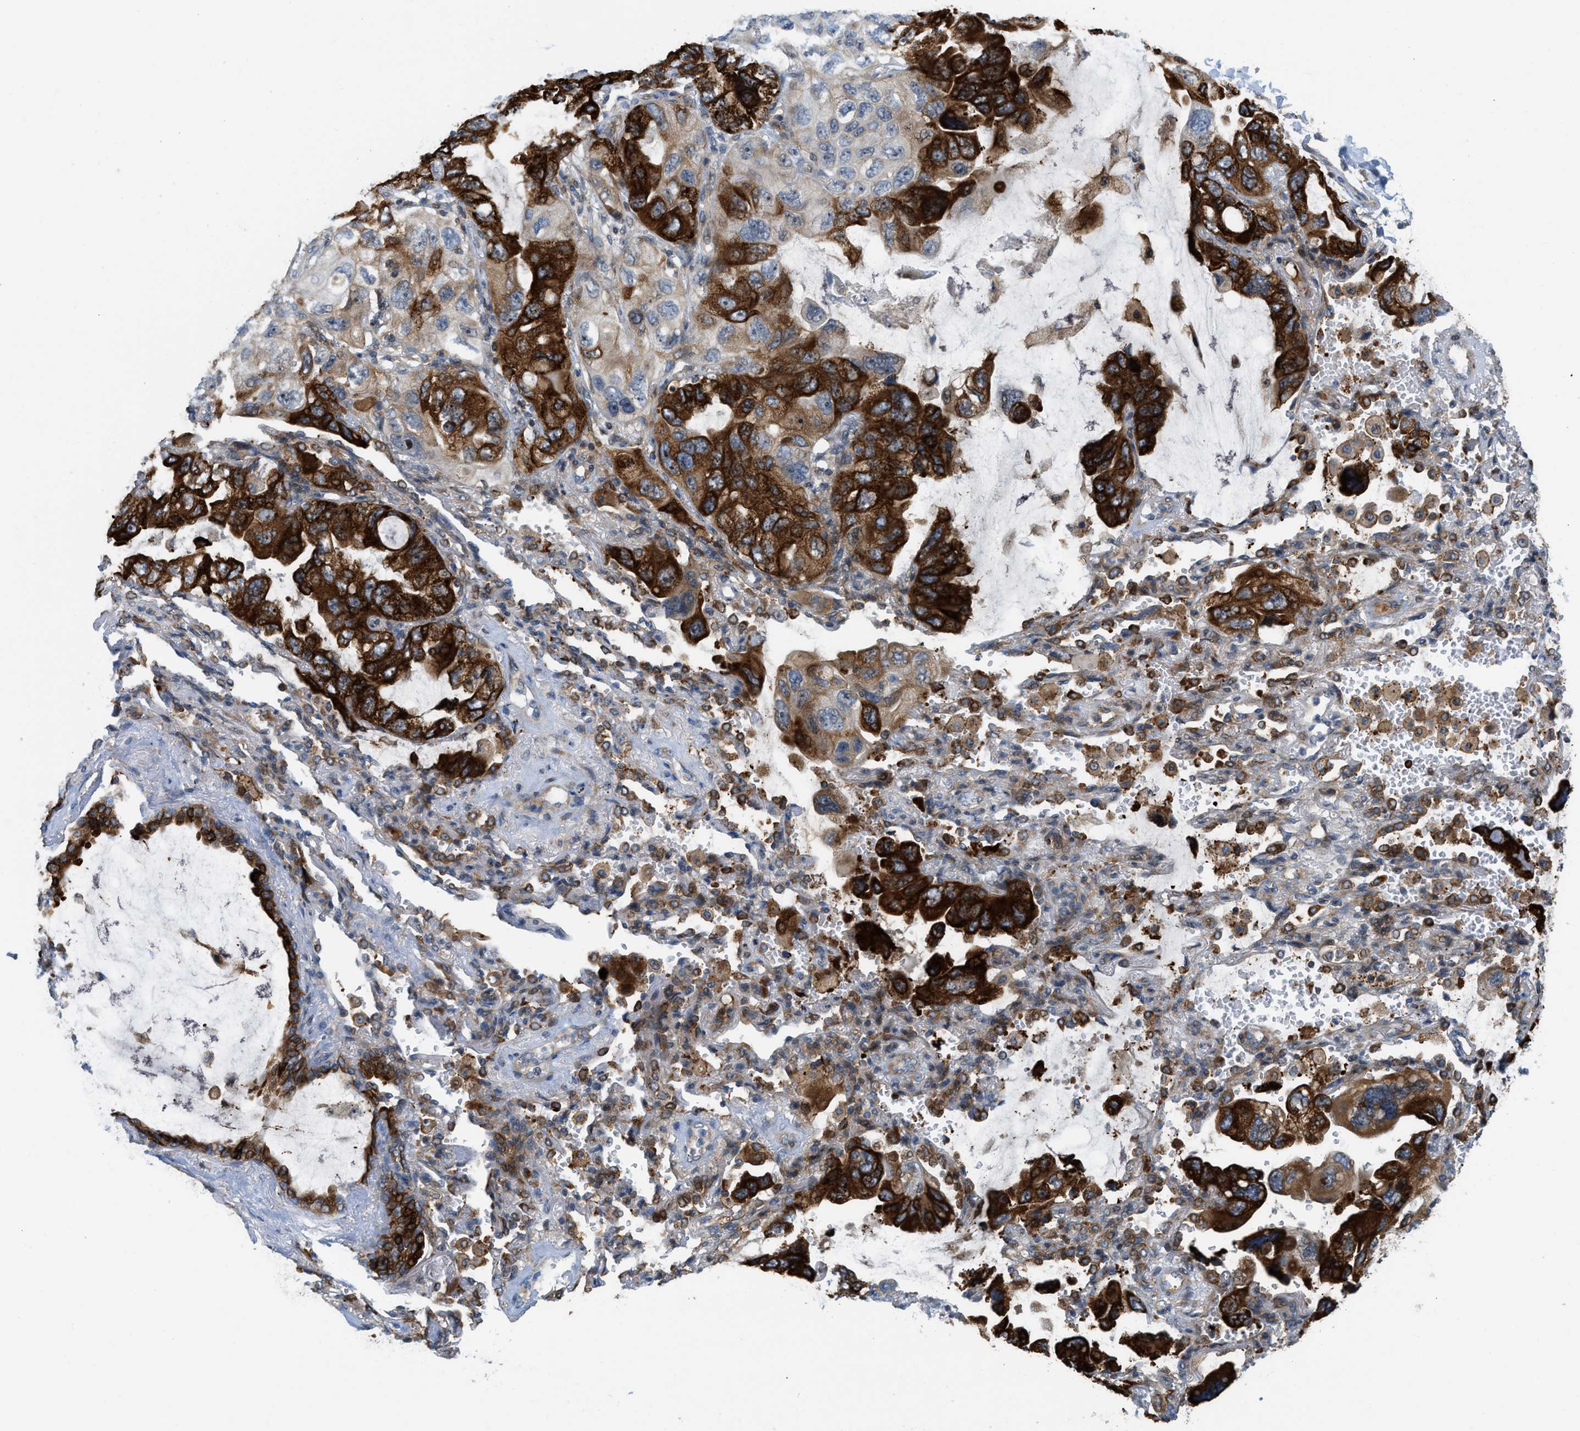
{"staining": {"intensity": "strong", "quantity": ">75%", "location": "cytoplasmic/membranous"}, "tissue": "lung cancer", "cell_type": "Tumor cells", "image_type": "cancer", "snomed": [{"axis": "morphology", "description": "Squamous cell carcinoma, NOS"}, {"axis": "topography", "description": "Lung"}], "caption": "This micrograph demonstrates lung cancer (squamous cell carcinoma) stained with immunohistochemistry (IHC) to label a protein in brown. The cytoplasmic/membranous of tumor cells show strong positivity for the protein. Nuclei are counter-stained blue.", "gene": "DIPK1A", "patient": {"sex": "female", "age": 73}}